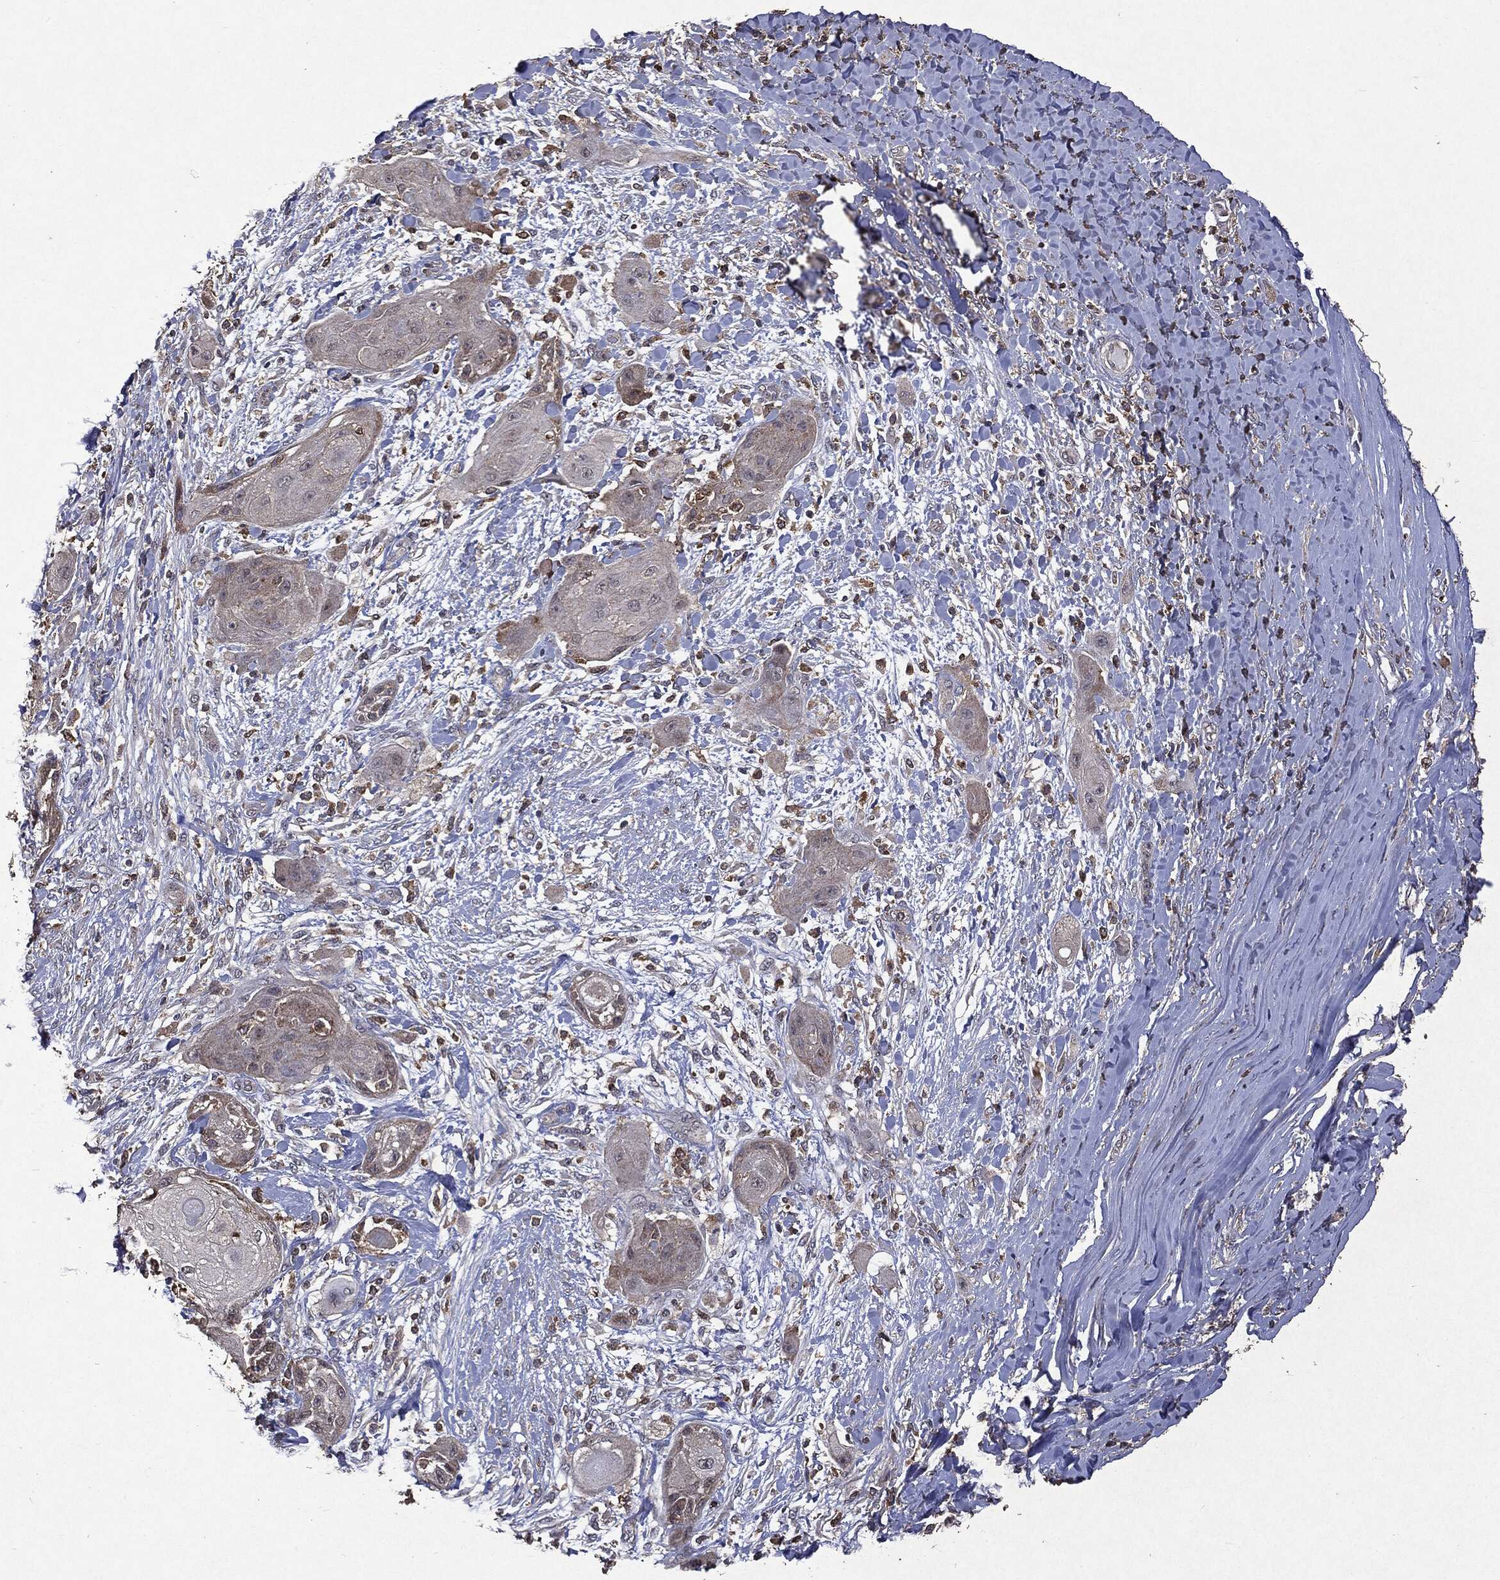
{"staining": {"intensity": "negative", "quantity": "none", "location": "none"}, "tissue": "skin cancer", "cell_type": "Tumor cells", "image_type": "cancer", "snomed": [{"axis": "morphology", "description": "Squamous cell carcinoma, NOS"}, {"axis": "topography", "description": "Skin"}], "caption": "The histopathology image reveals no staining of tumor cells in squamous cell carcinoma (skin). (DAB (3,3'-diaminobenzidine) immunohistochemistry (IHC), high magnification).", "gene": "PTEN", "patient": {"sex": "male", "age": 62}}